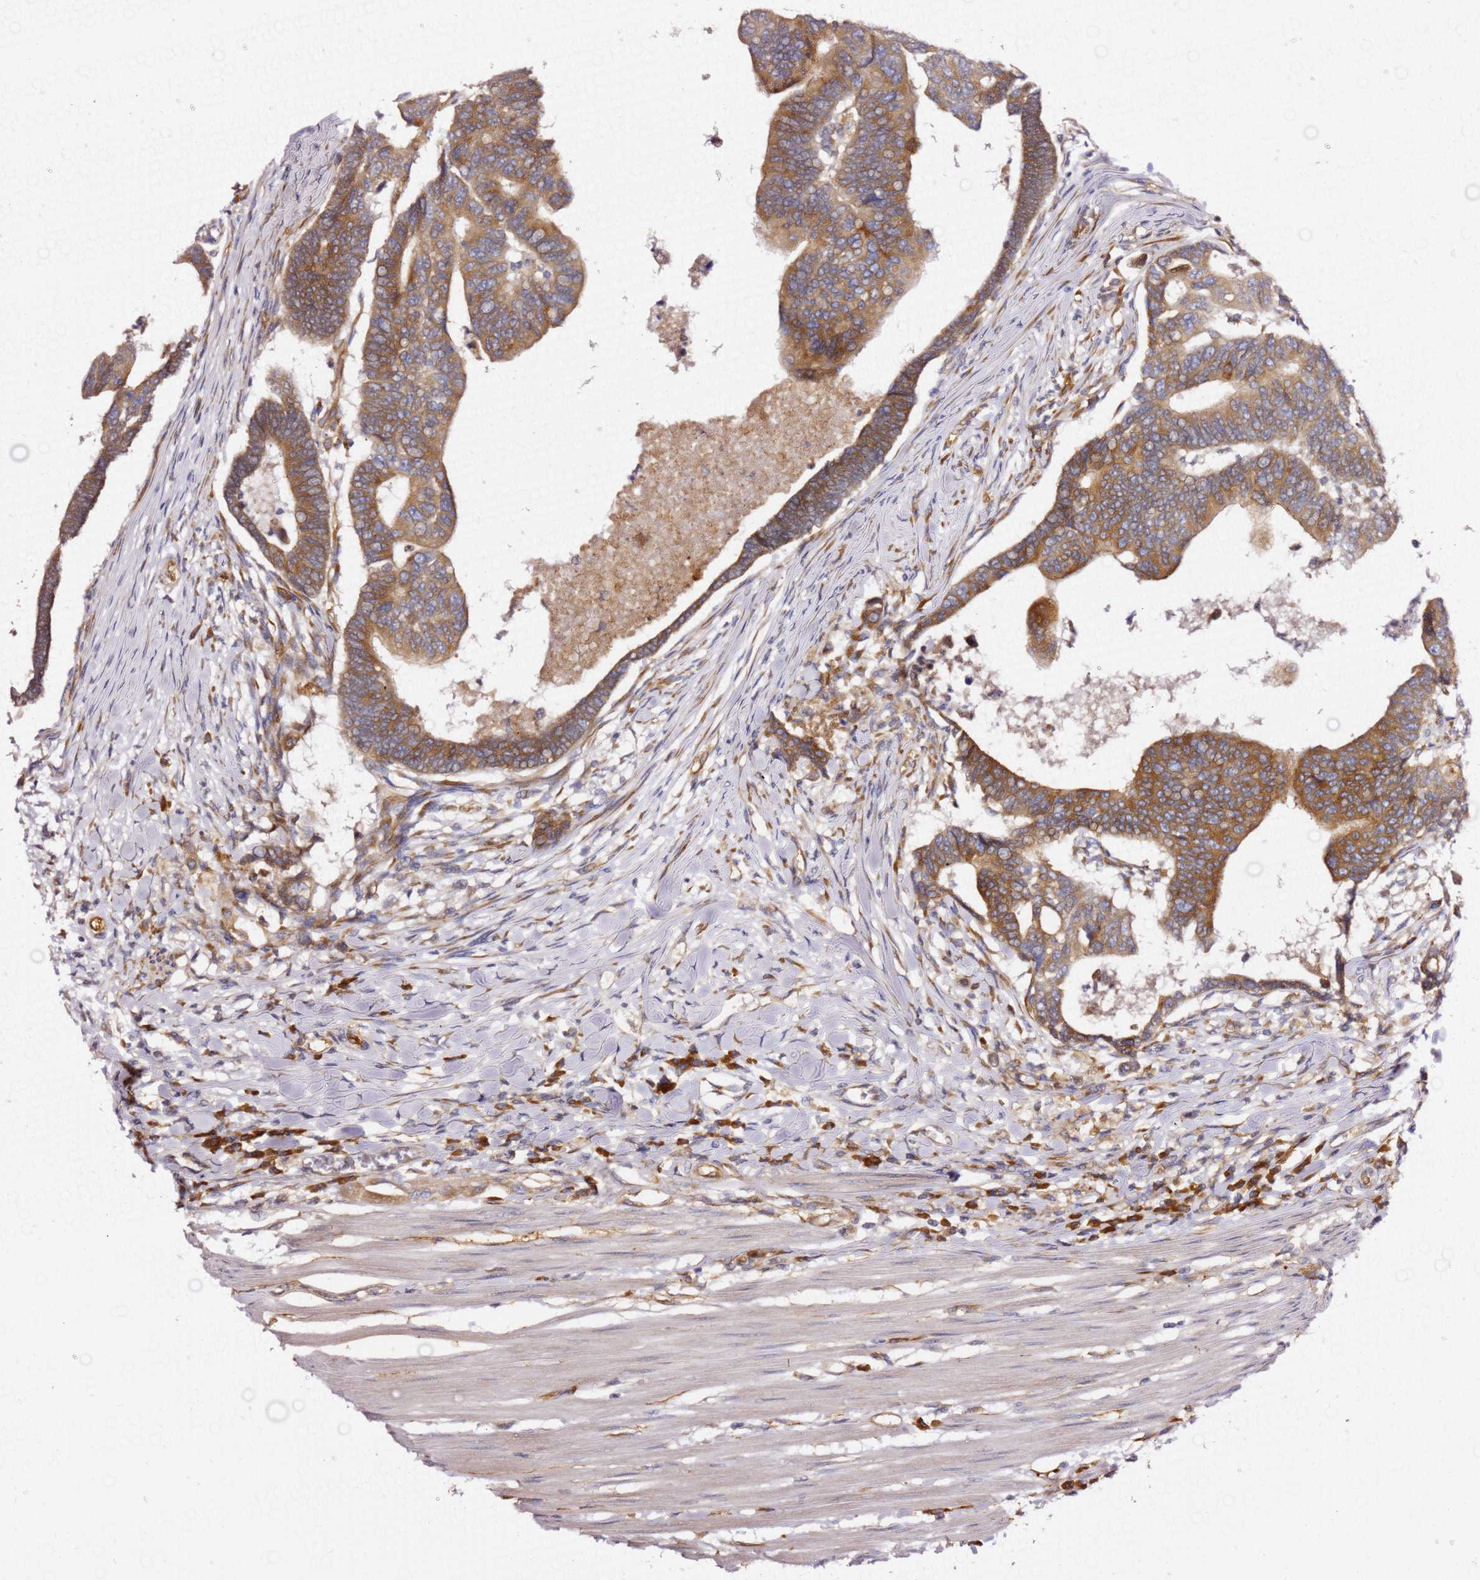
{"staining": {"intensity": "moderate", "quantity": ">75%", "location": "cytoplasmic/membranous"}, "tissue": "colorectal cancer", "cell_type": "Tumor cells", "image_type": "cancer", "snomed": [{"axis": "morphology", "description": "Adenocarcinoma, NOS"}, {"axis": "topography", "description": "Rectum"}], "caption": "Immunohistochemical staining of colorectal cancer displays medium levels of moderate cytoplasmic/membranous positivity in about >75% of tumor cells.", "gene": "KIF7", "patient": {"sex": "female", "age": 65}}